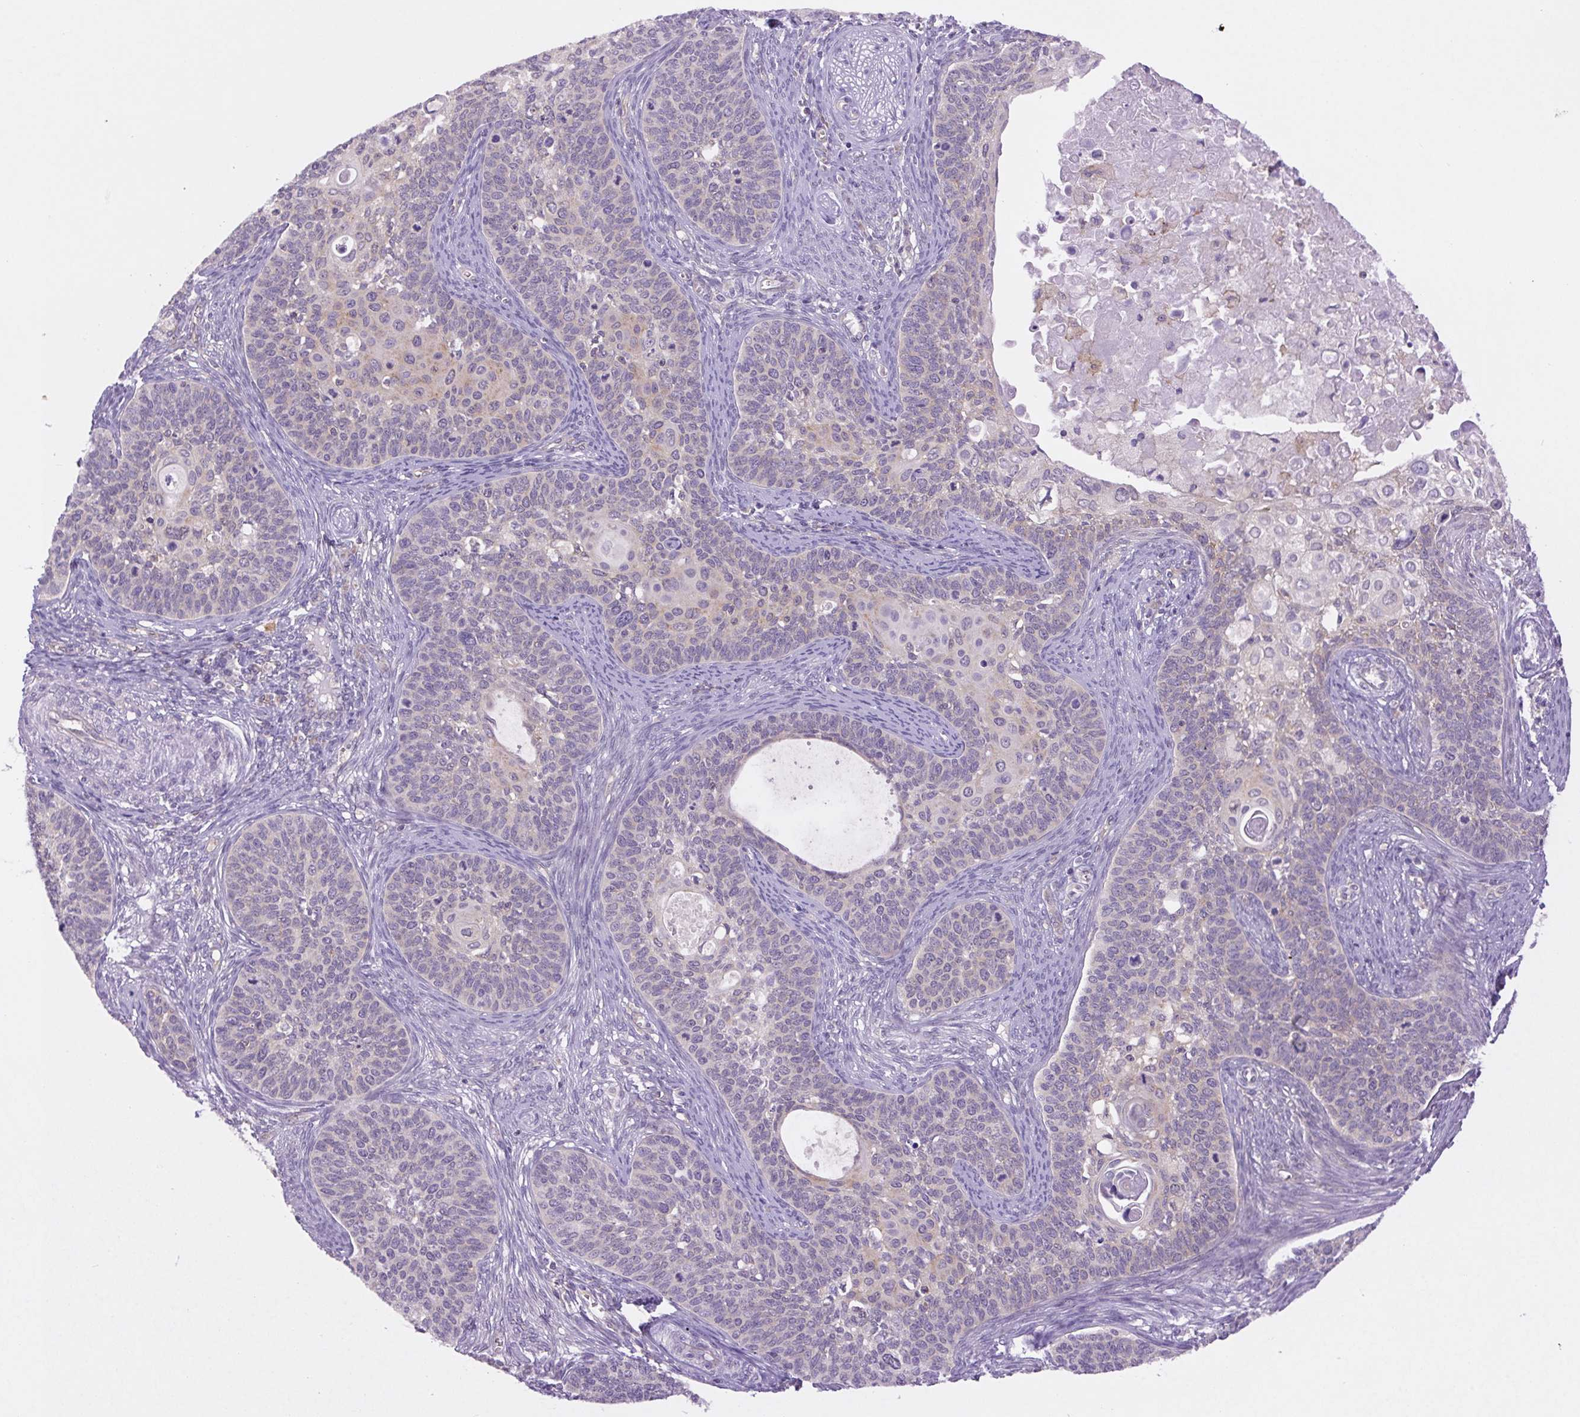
{"staining": {"intensity": "negative", "quantity": "none", "location": "none"}, "tissue": "cervical cancer", "cell_type": "Tumor cells", "image_type": "cancer", "snomed": [{"axis": "morphology", "description": "Squamous cell carcinoma, NOS"}, {"axis": "topography", "description": "Cervix"}], "caption": "Tumor cells are negative for brown protein staining in cervical cancer (squamous cell carcinoma).", "gene": "MINK1", "patient": {"sex": "female", "age": 33}}